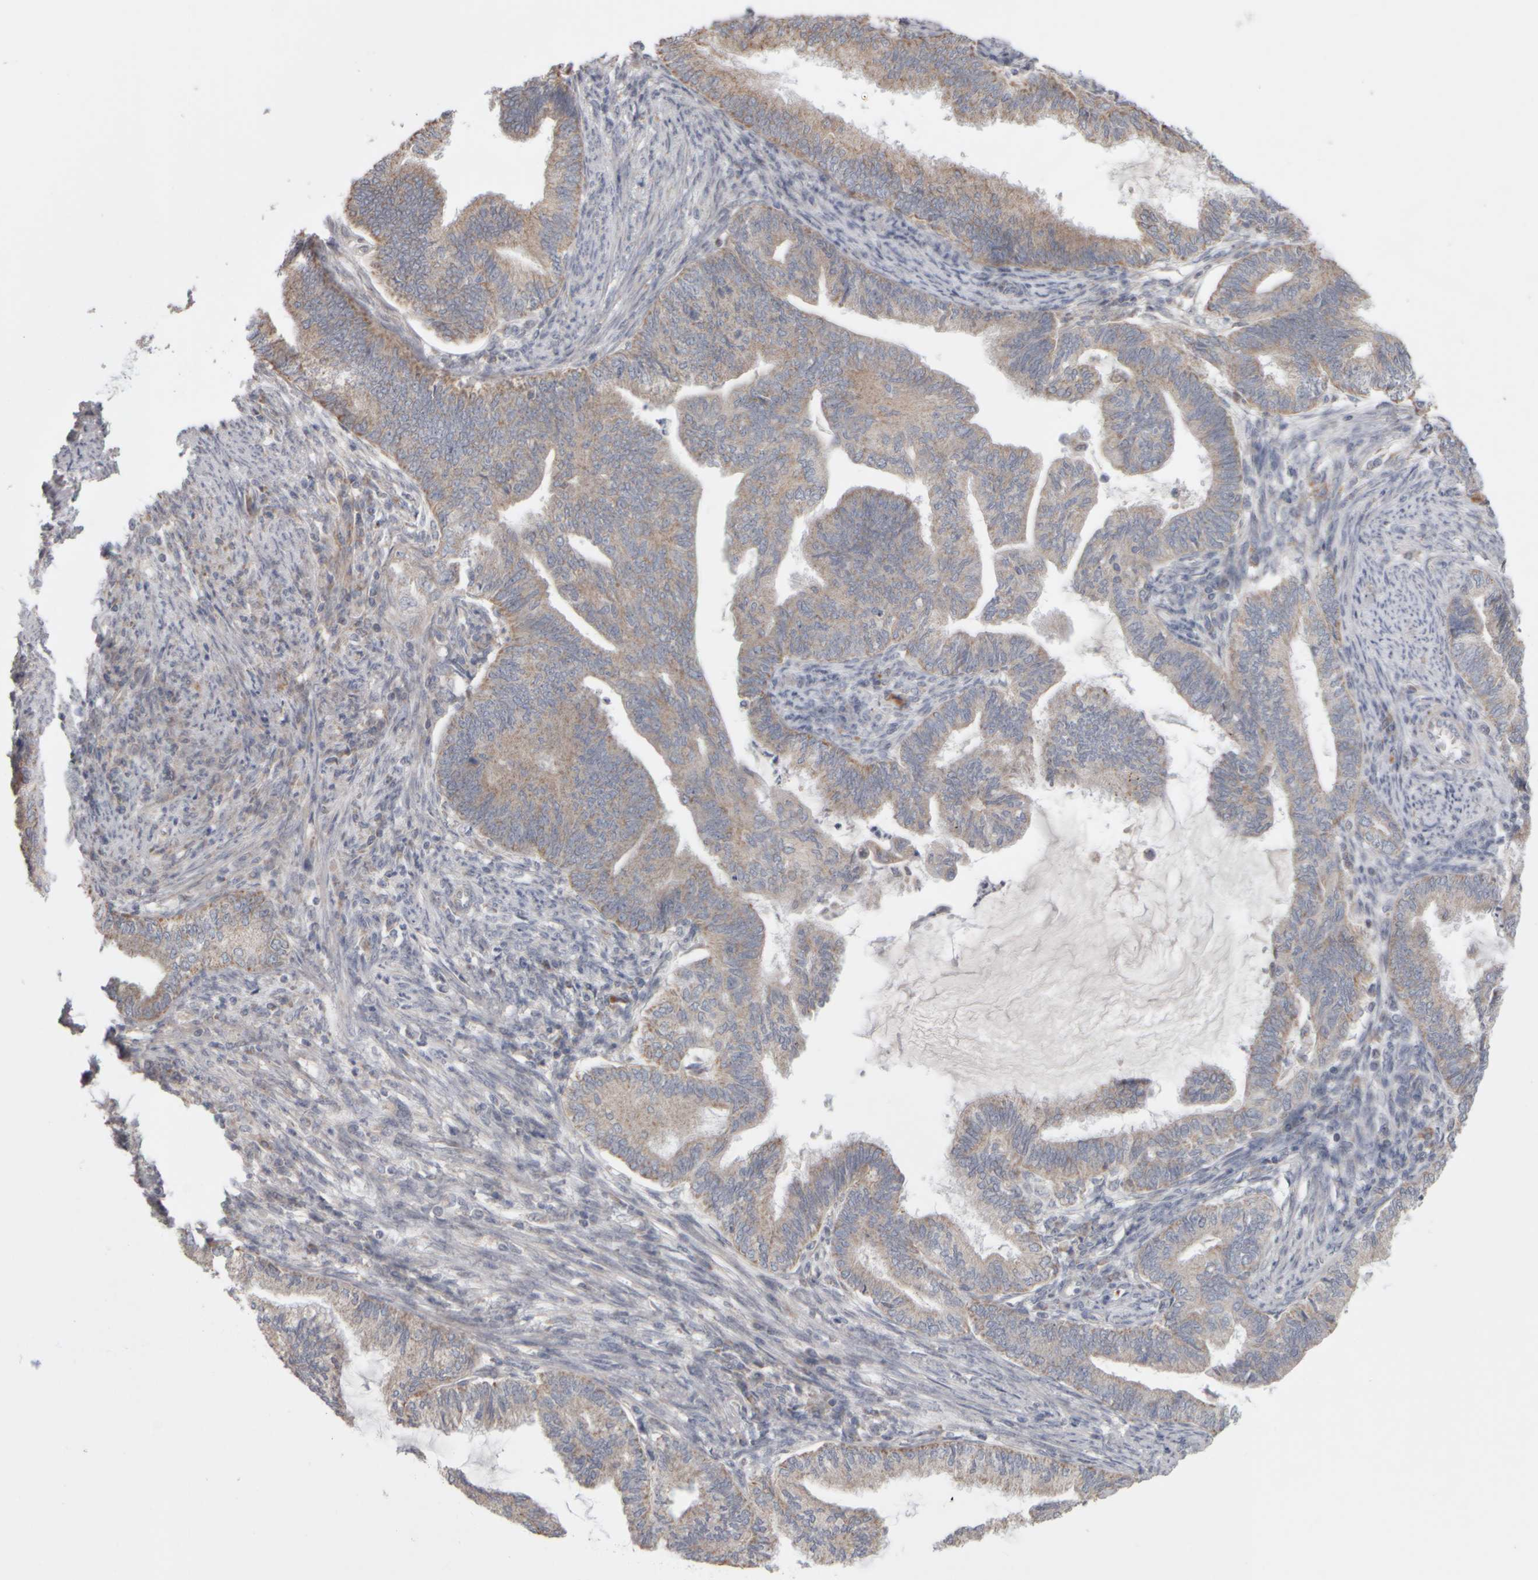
{"staining": {"intensity": "weak", "quantity": "25%-75%", "location": "cytoplasmic/membranous"}, "tissue": "endometrial cancer", "cell_type": "Tumor cells", "image_type": "cancer", "snomed": [{"axis": "morphology", "description": "Adenocarcinoma, NOS"}, {"axis": "topography", "description": "Endometrium"}], "caption": "Approximately 25%-75% of tumor cells in human endometrial cancer (adenocarcinoma) demonstrate weak cytoplasmic/membranous protein expression as visualized by brown immunohistochemical staining.", "gene": "SCO1", "patient": {"sex": "female", "age": 86}}